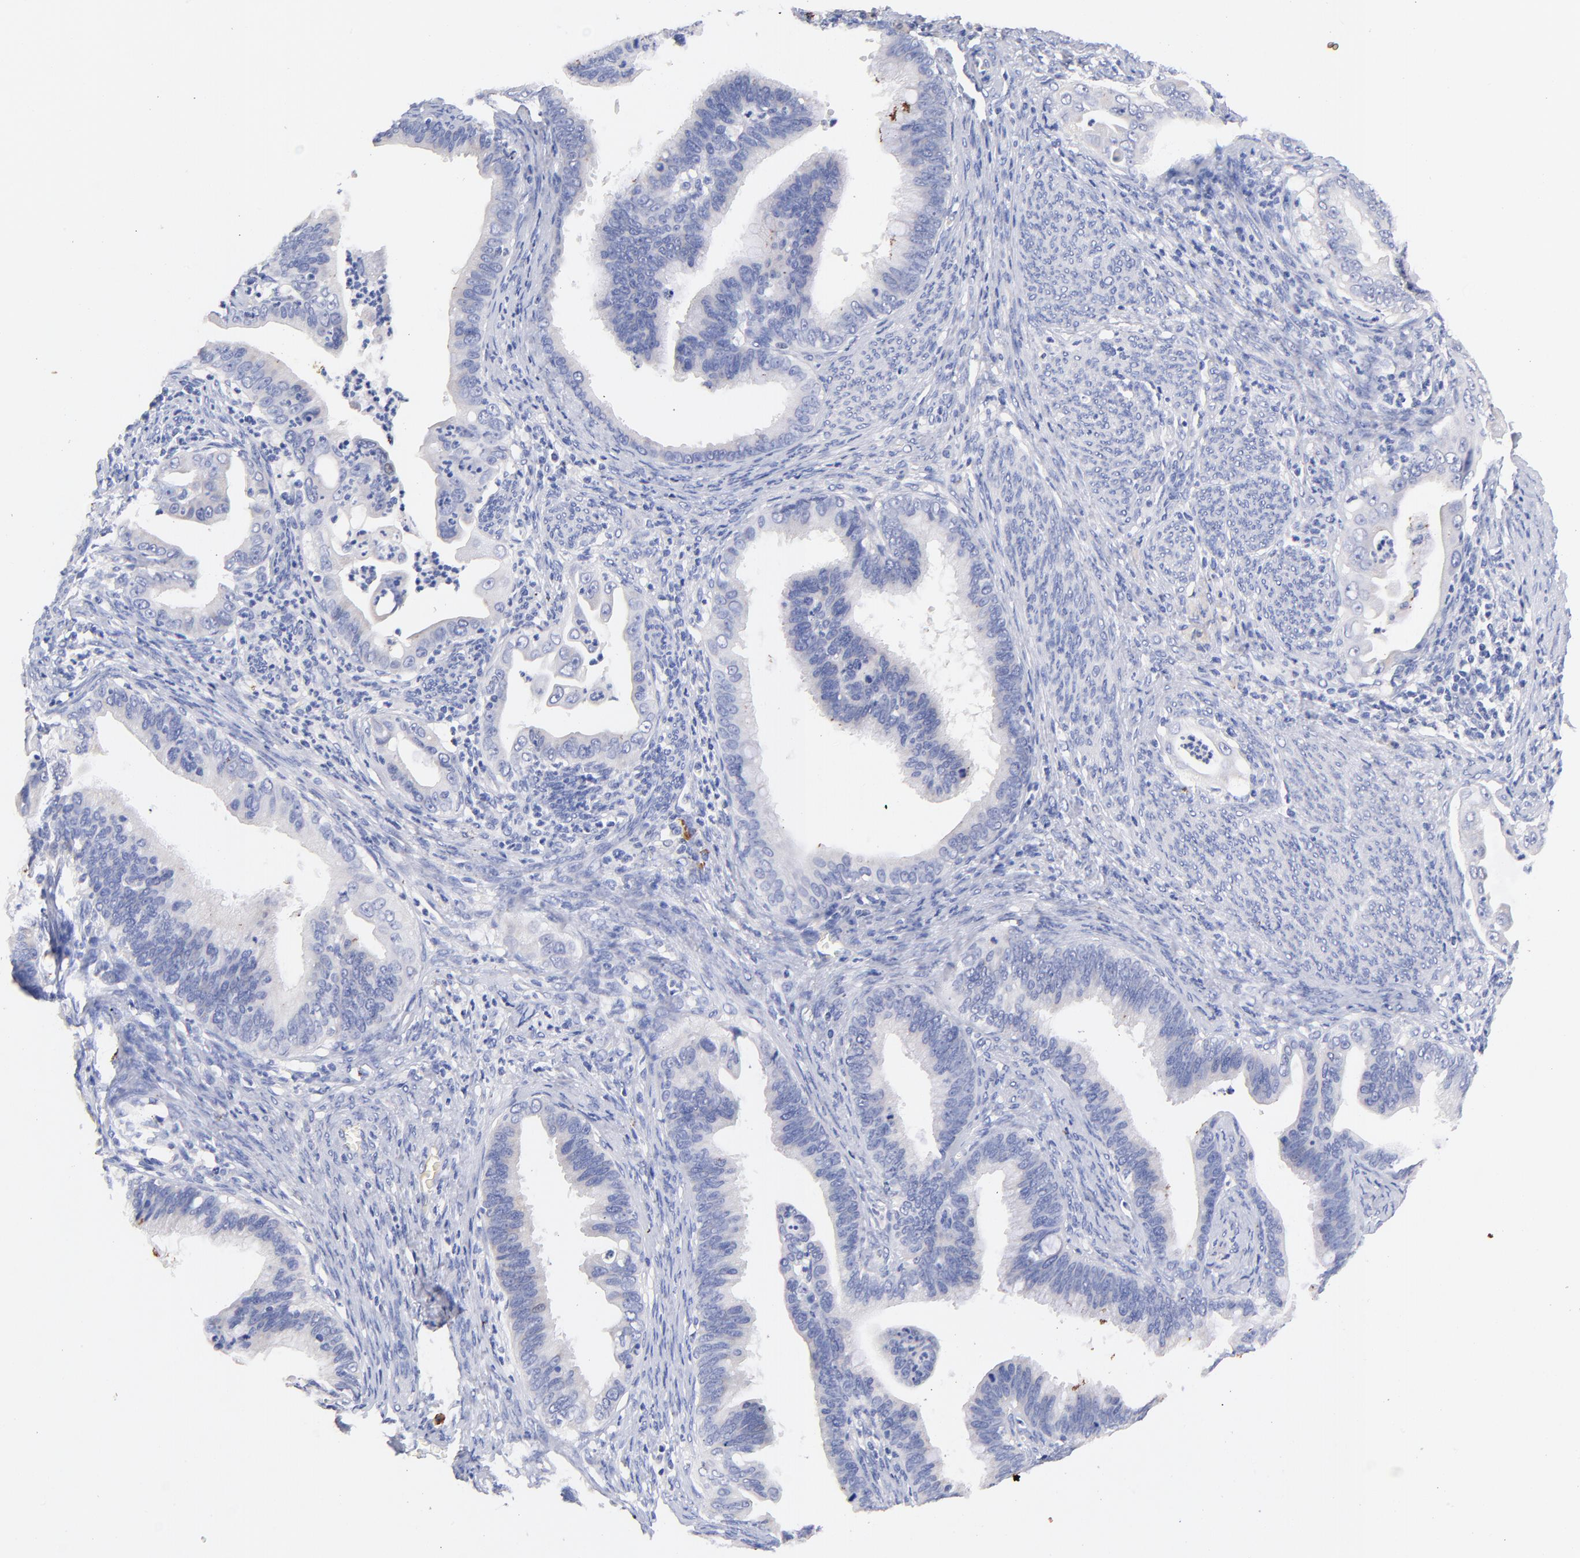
{"staining": {"intensity": "negative", "quantity": "none", "location": "none"}, "tissue": "cervical cancer", "cell_type": "Tumor cells", "image_type": "cancer", "snomed": [{"axis": "morphology", "description": "Adenocarcinoma, NOS"}, {"axis": "topography", "description": "Cervix"}], "caption": "A micrograph of cervical cancer (adenocarcinoma) stained for a protein reveals no brown staining in tumor cells.", "gene": "IGLV7-43", "patient": {"sex": "female", "age": 47}}